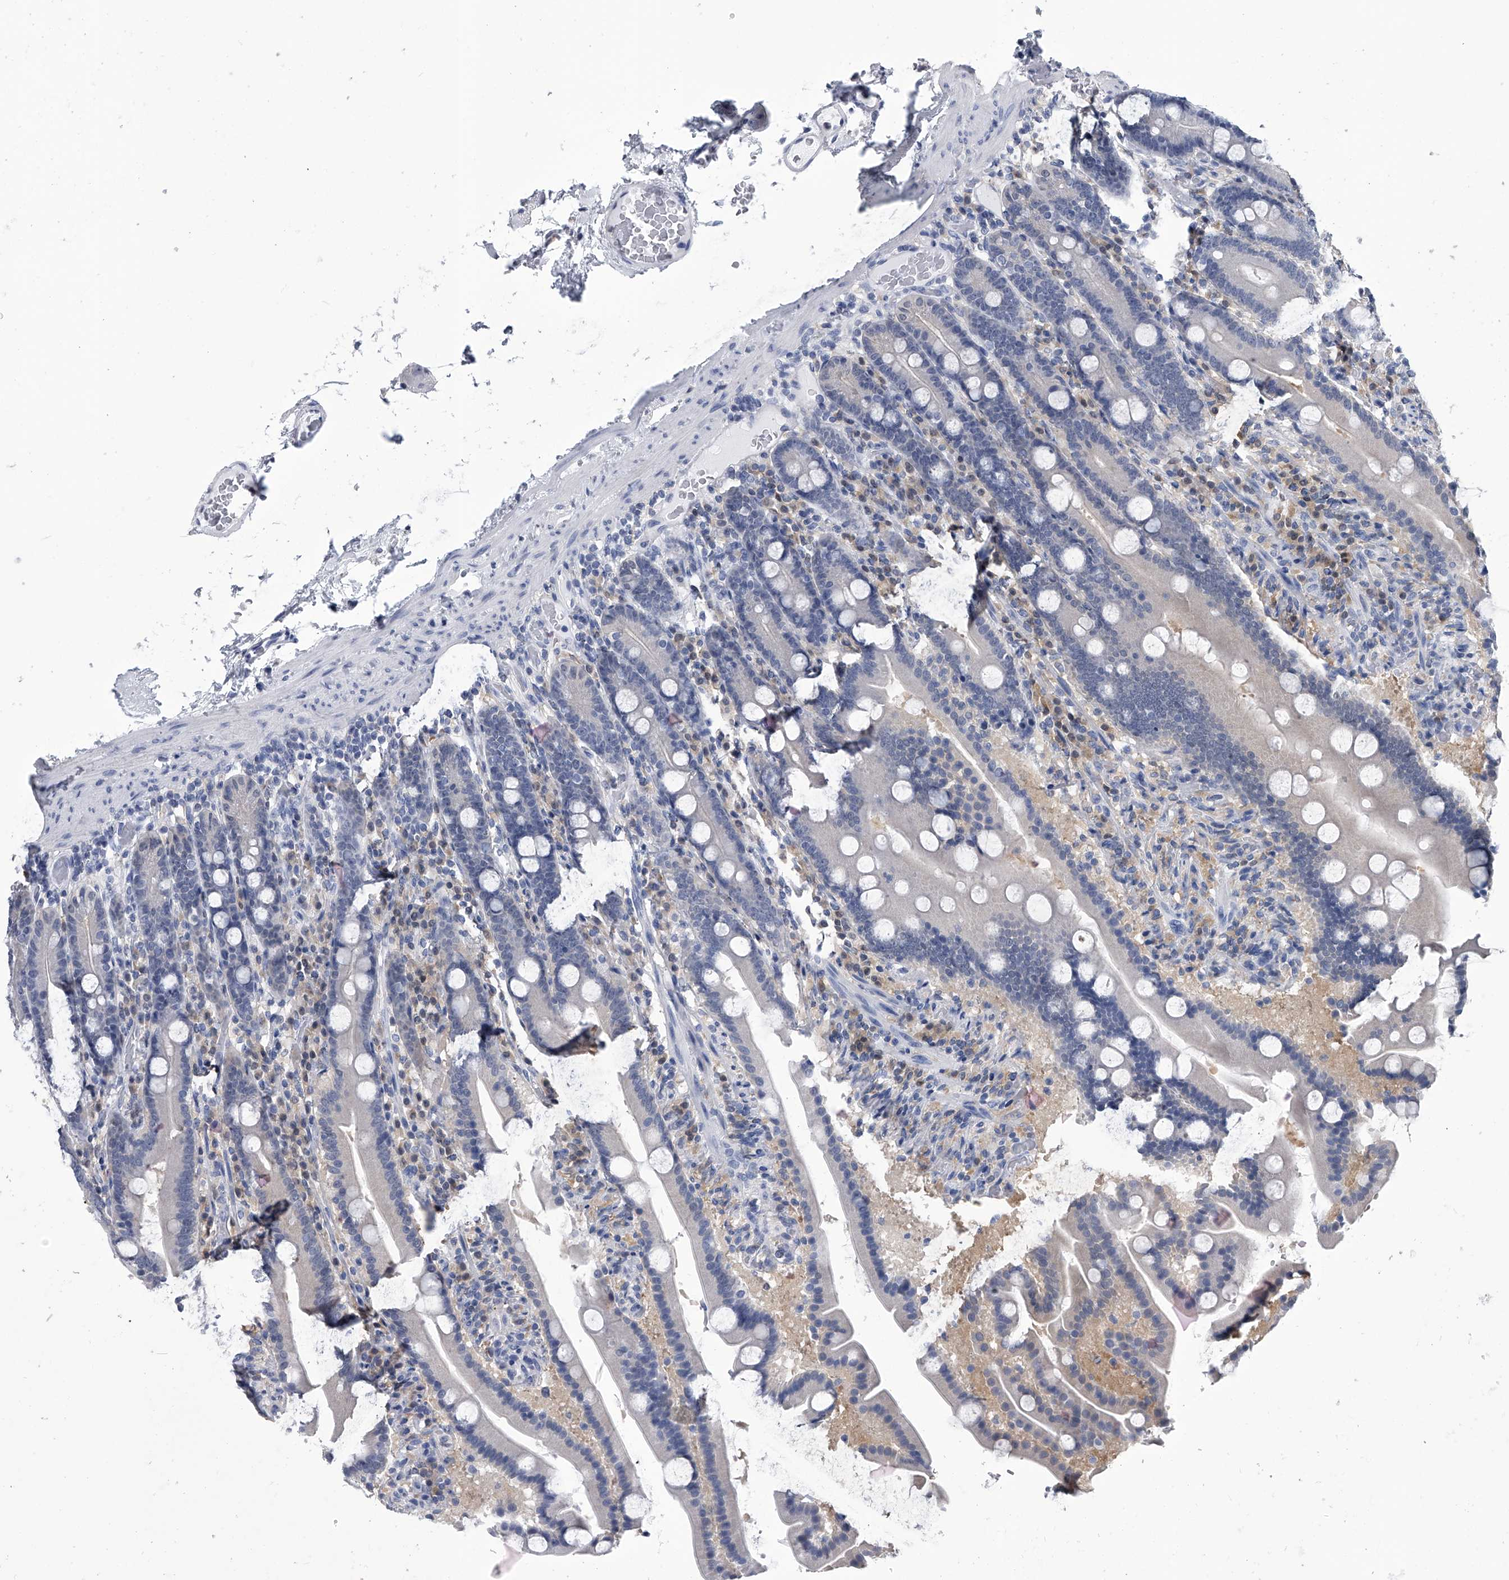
{"staining": {"intensity": "negative", "quantity": "none", "location": "none"}, "tissue": "duodenum", "cell_type": "Glandular cells", "image_type": "normal", "snomed": [{"axis": "morphology", "description": "Normal tissue, NOS"}, {"axis": "topography", "description": "Duodenum"}], "caption": "The micrograph demonstrates no staining of glandular cells in unremarkable duodenum.", "gene": "PDXK", "patient": {"sex": "male", "age": 55}}